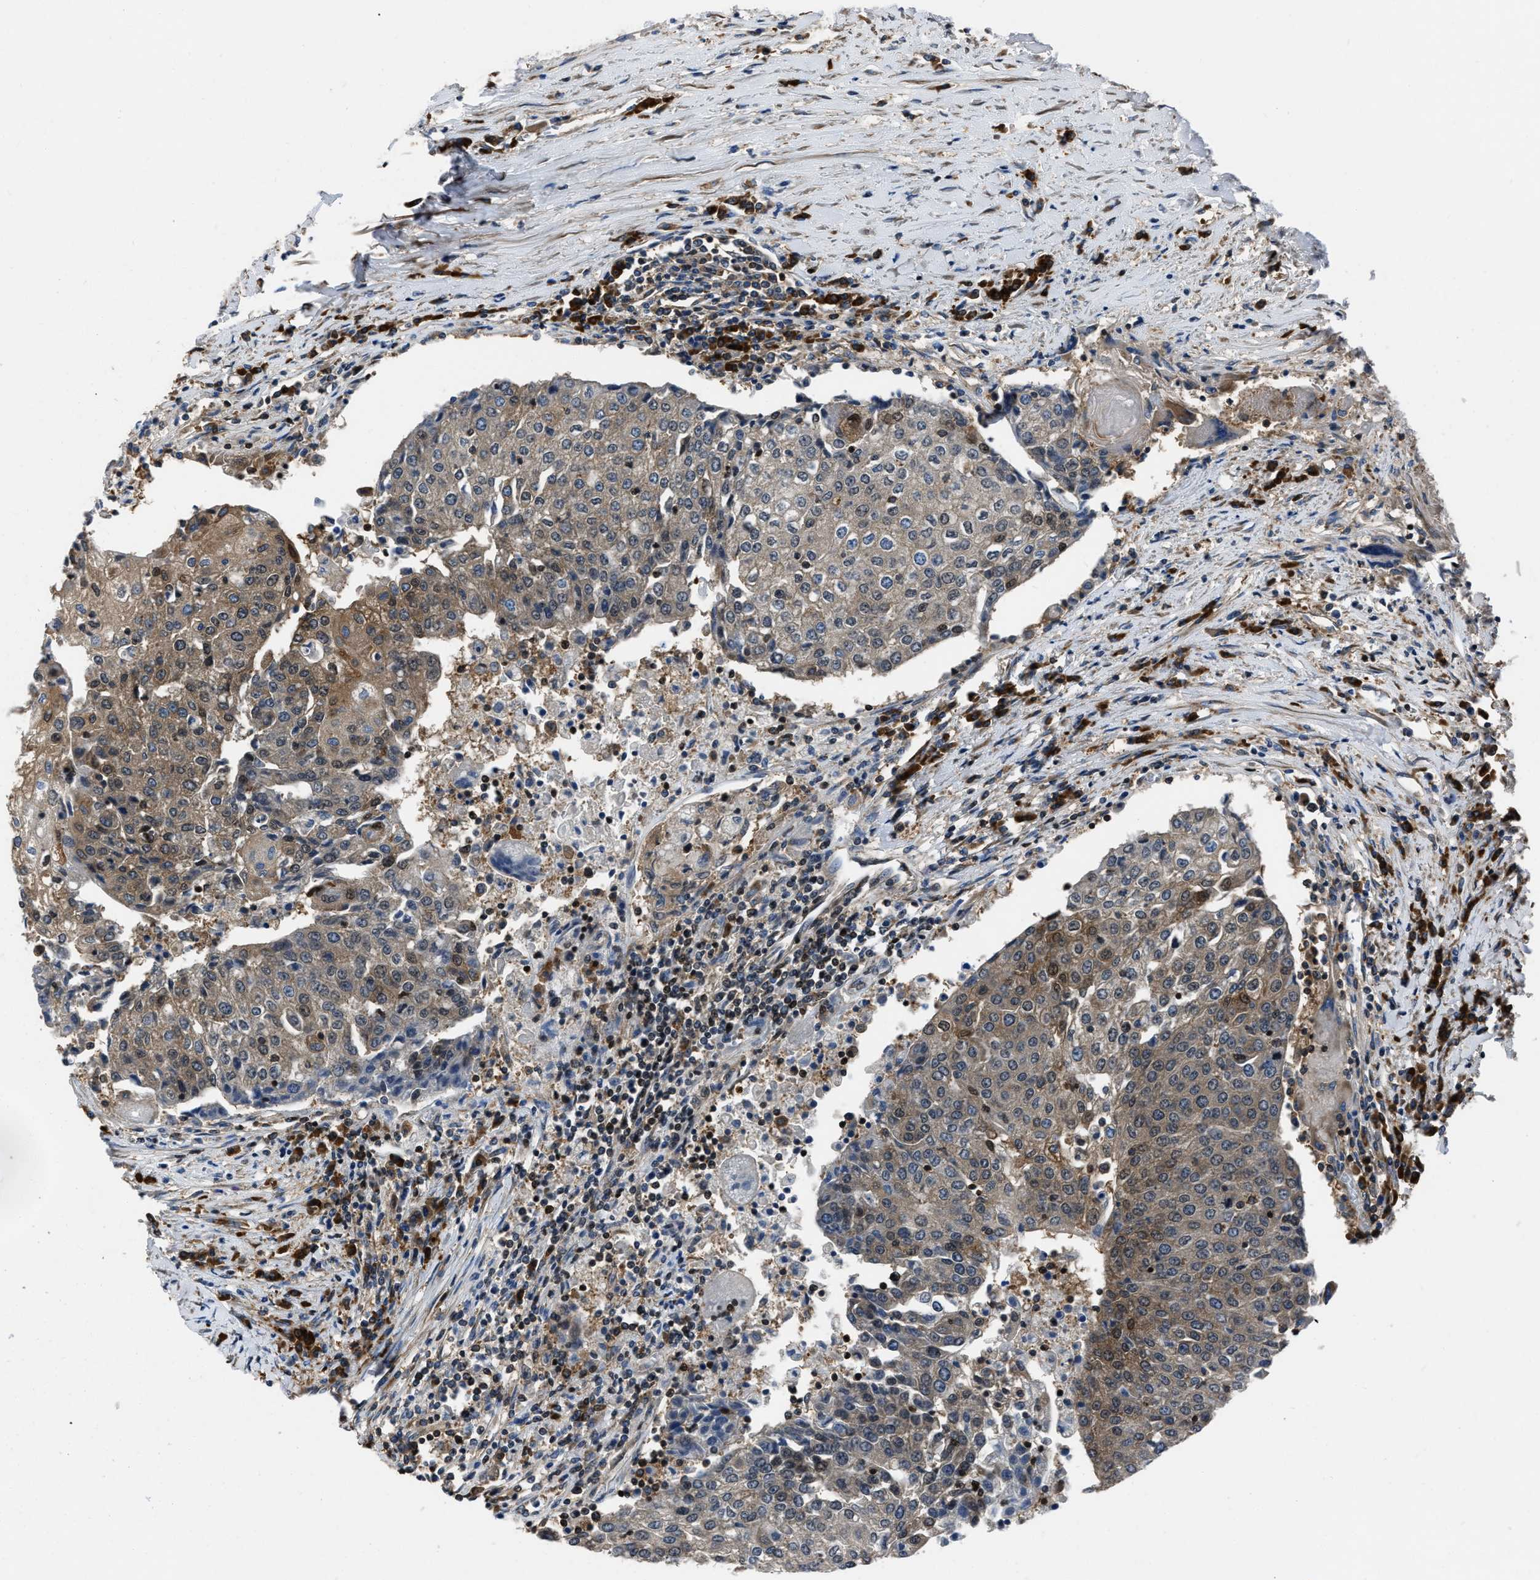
{"staining": {"intensity": "moderate", "quantity": ">75%", "location": "cytoplasmic/membranous"}, "tissue": "urothelial cancer", "cell_type": "Tumor cells", "image_type": "cancer", "snomed": [{"axis": "morphology", "description": "Urothelial carcinoma, High grade"}, {"axis": "topography", "description": "Urinary bladder"}], "caption": "Immunohistochemical staining of urothelial cancer displays medium levels of moderate cytoplasmic/membranous protein positivity in approximately >75% of tumor cells. The protein is shown in brown color, while the nuclei are stained blue.", "gene": "YARS1", "patient": {"sex": "female", "age": 85}}